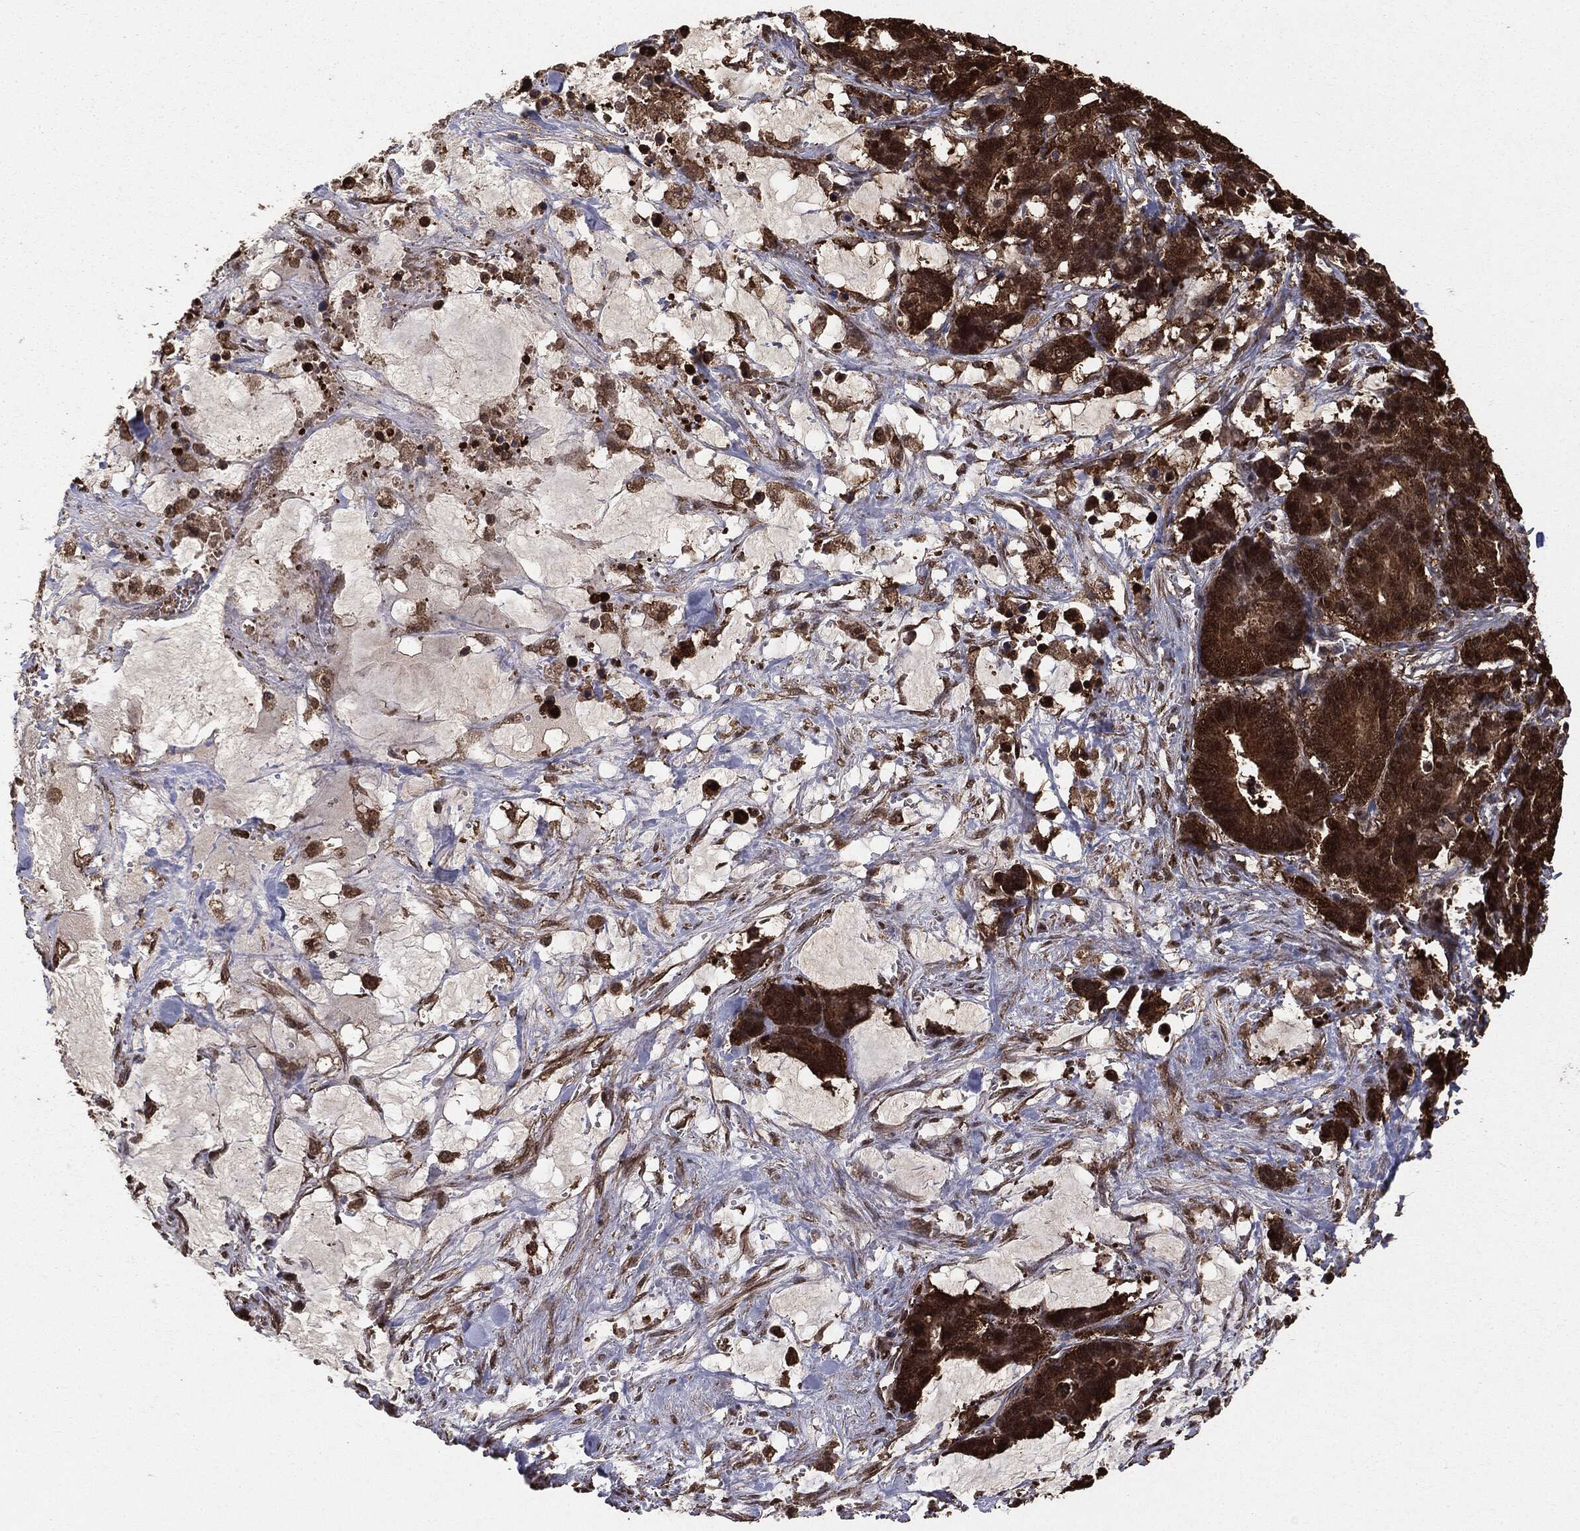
{"staining": {"intensity": "strong", "quantity": ">75%", "location": "cytoplasmic/membranous"}, "tissue": "stomach cancer", "cell_type": "Tumor cells", "image_type": "cancer", "snomed": [{"axis": "morphology", "description": "Normal tissue, NOS"}, {"axis": "morphology", "description": "Adenocarcinoma, NOS"}, {"axis": "topography", "description": "Stomach"}], "caption": "Approximately >75% of tumor cells in human adenocarcinoma (stomach) exhibit strong cytoplasmic/membranous protein staining as visualized by brown immunohistochemical staining.", "gene": "NME1", "patient": {"sex": "female", "age": 64}}